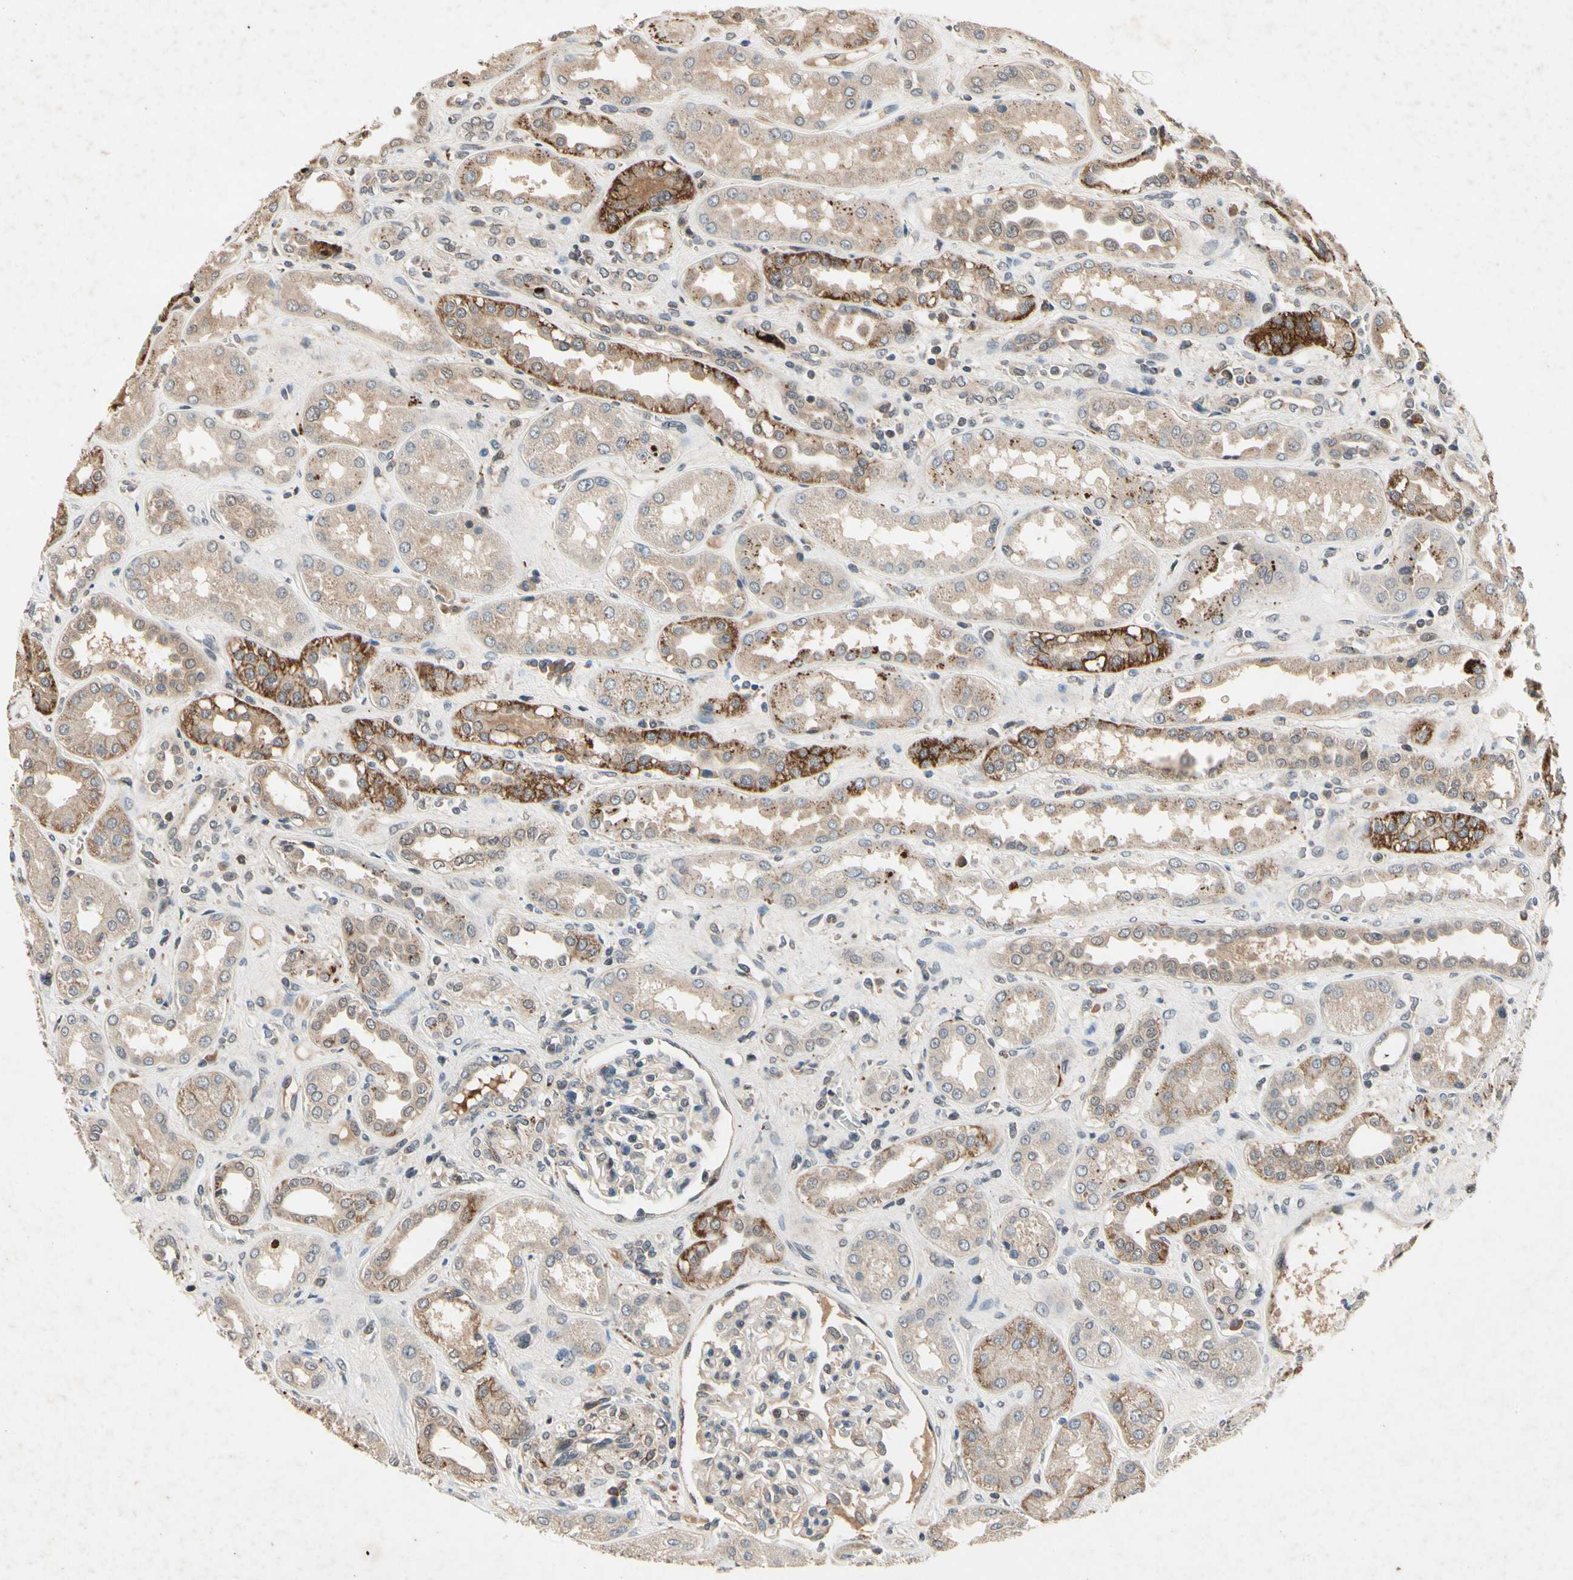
{"staining": {"intensity": "weak", "quantity": "<25%", "location": "cytoplasmic/membranous"}, "tissue": "kidney", "cell_type": "Cells in glomeruli", "image_type": "normal", "snomed": [{"axis": "morphology", "description": "Normal tissue, NOS"}, {"axis": "topography", "description": "Kidney"}], "caption": "The histopathology image displays no significant expression in cells in glomeruli of kidney.", "gene": "DPY19L3", "patient": {"sex": "male", "age": 59}}